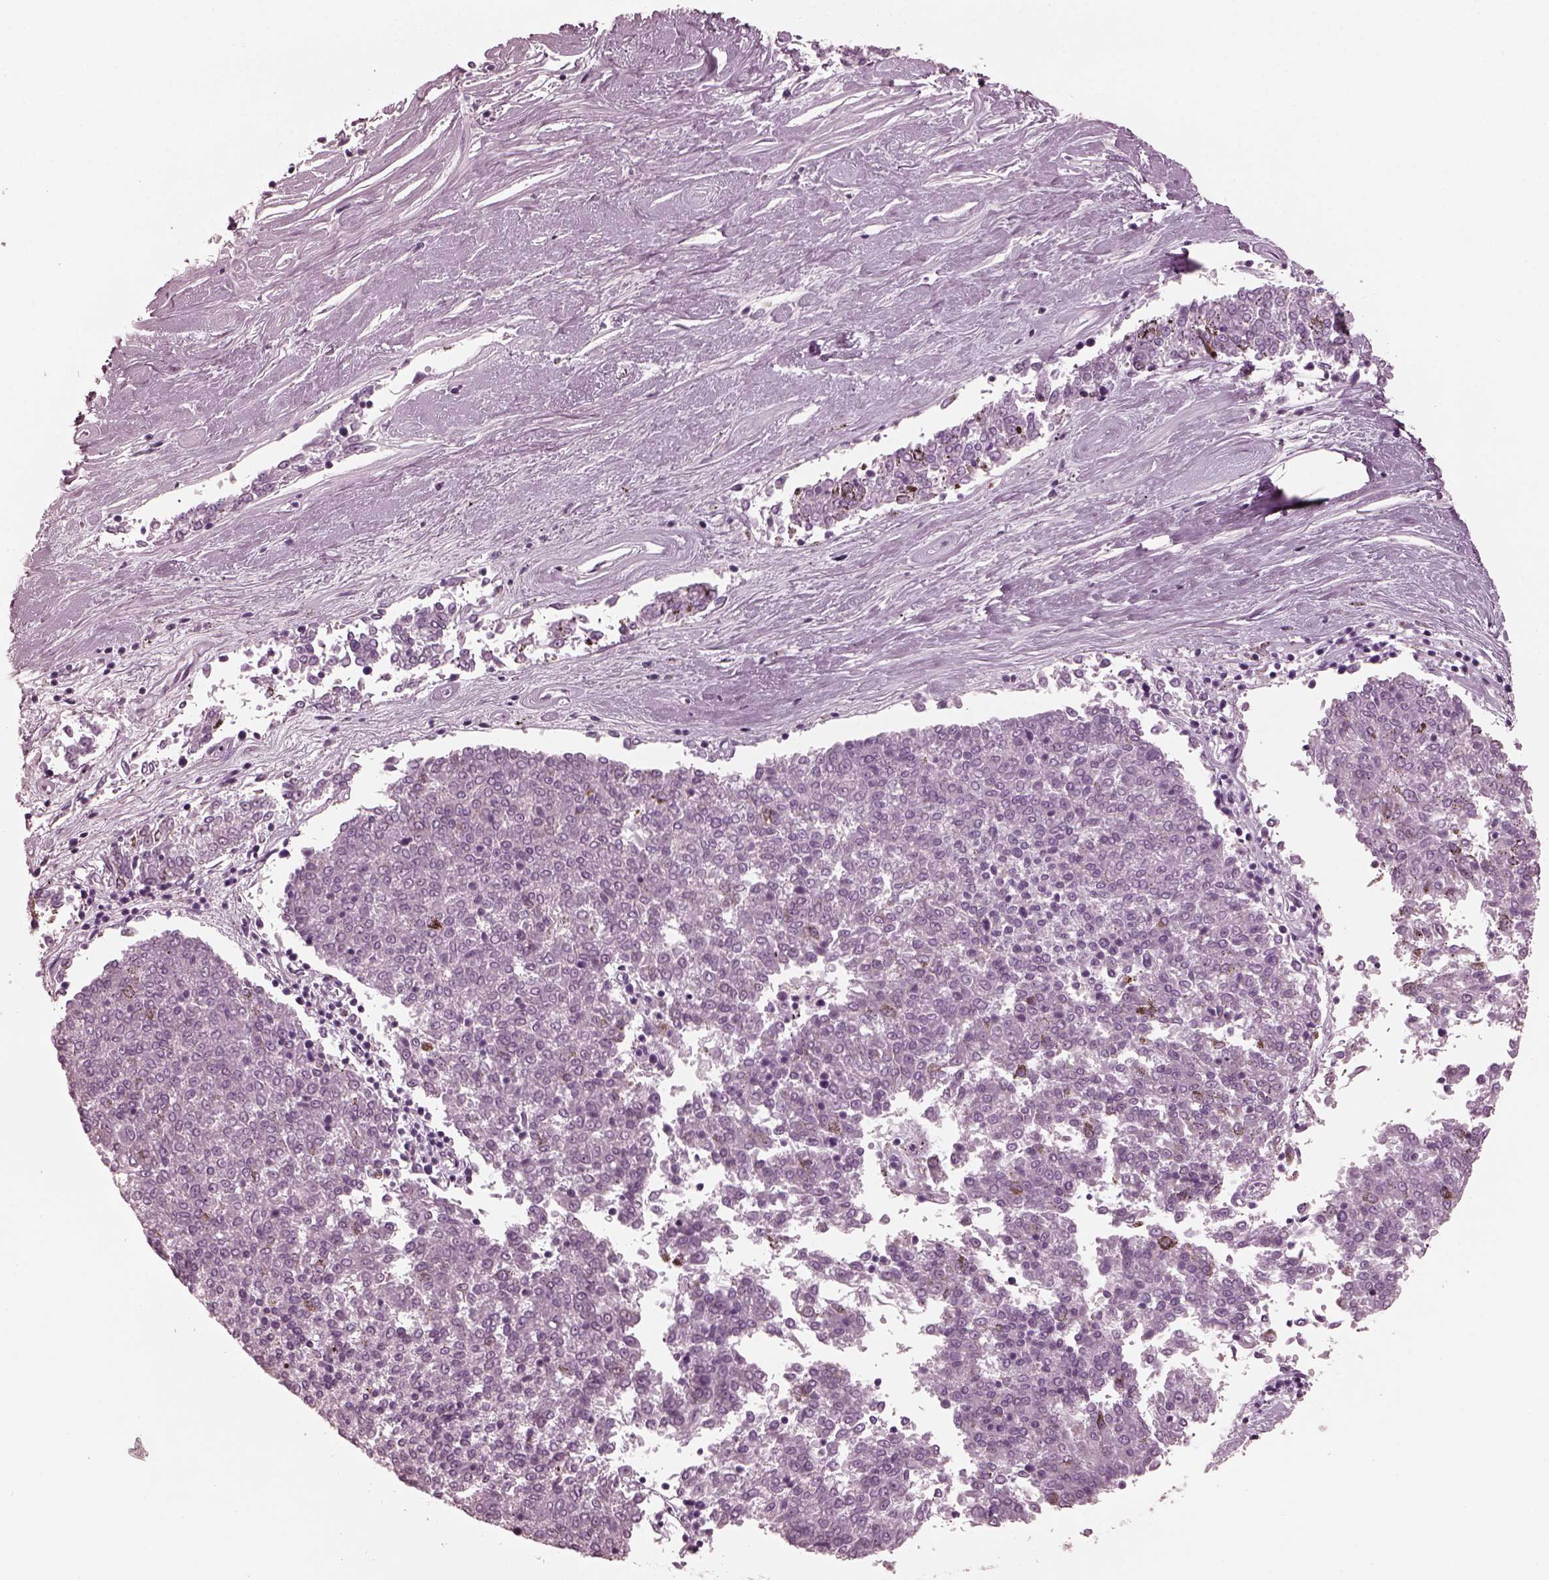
{"staining": {"intensity": "negative", "quantity": "none", "location": "none"}, "tissue": "melanoma", "cell_type": "Tumor cells", "image_type": "cancer", "snomed": [{"axis": "morphology", "description": "Malignant melanoma, NOS"}, {"axis": "topography", "description": "Skin"}], "caption": "DAB (3,3'-diaminobenzidine) immunohistochemical staining of human malignant melanoma exhibits no significant expression in tumor cells.", "gene": "GRM6", "patient": {"sex": "female", "age": 72}}